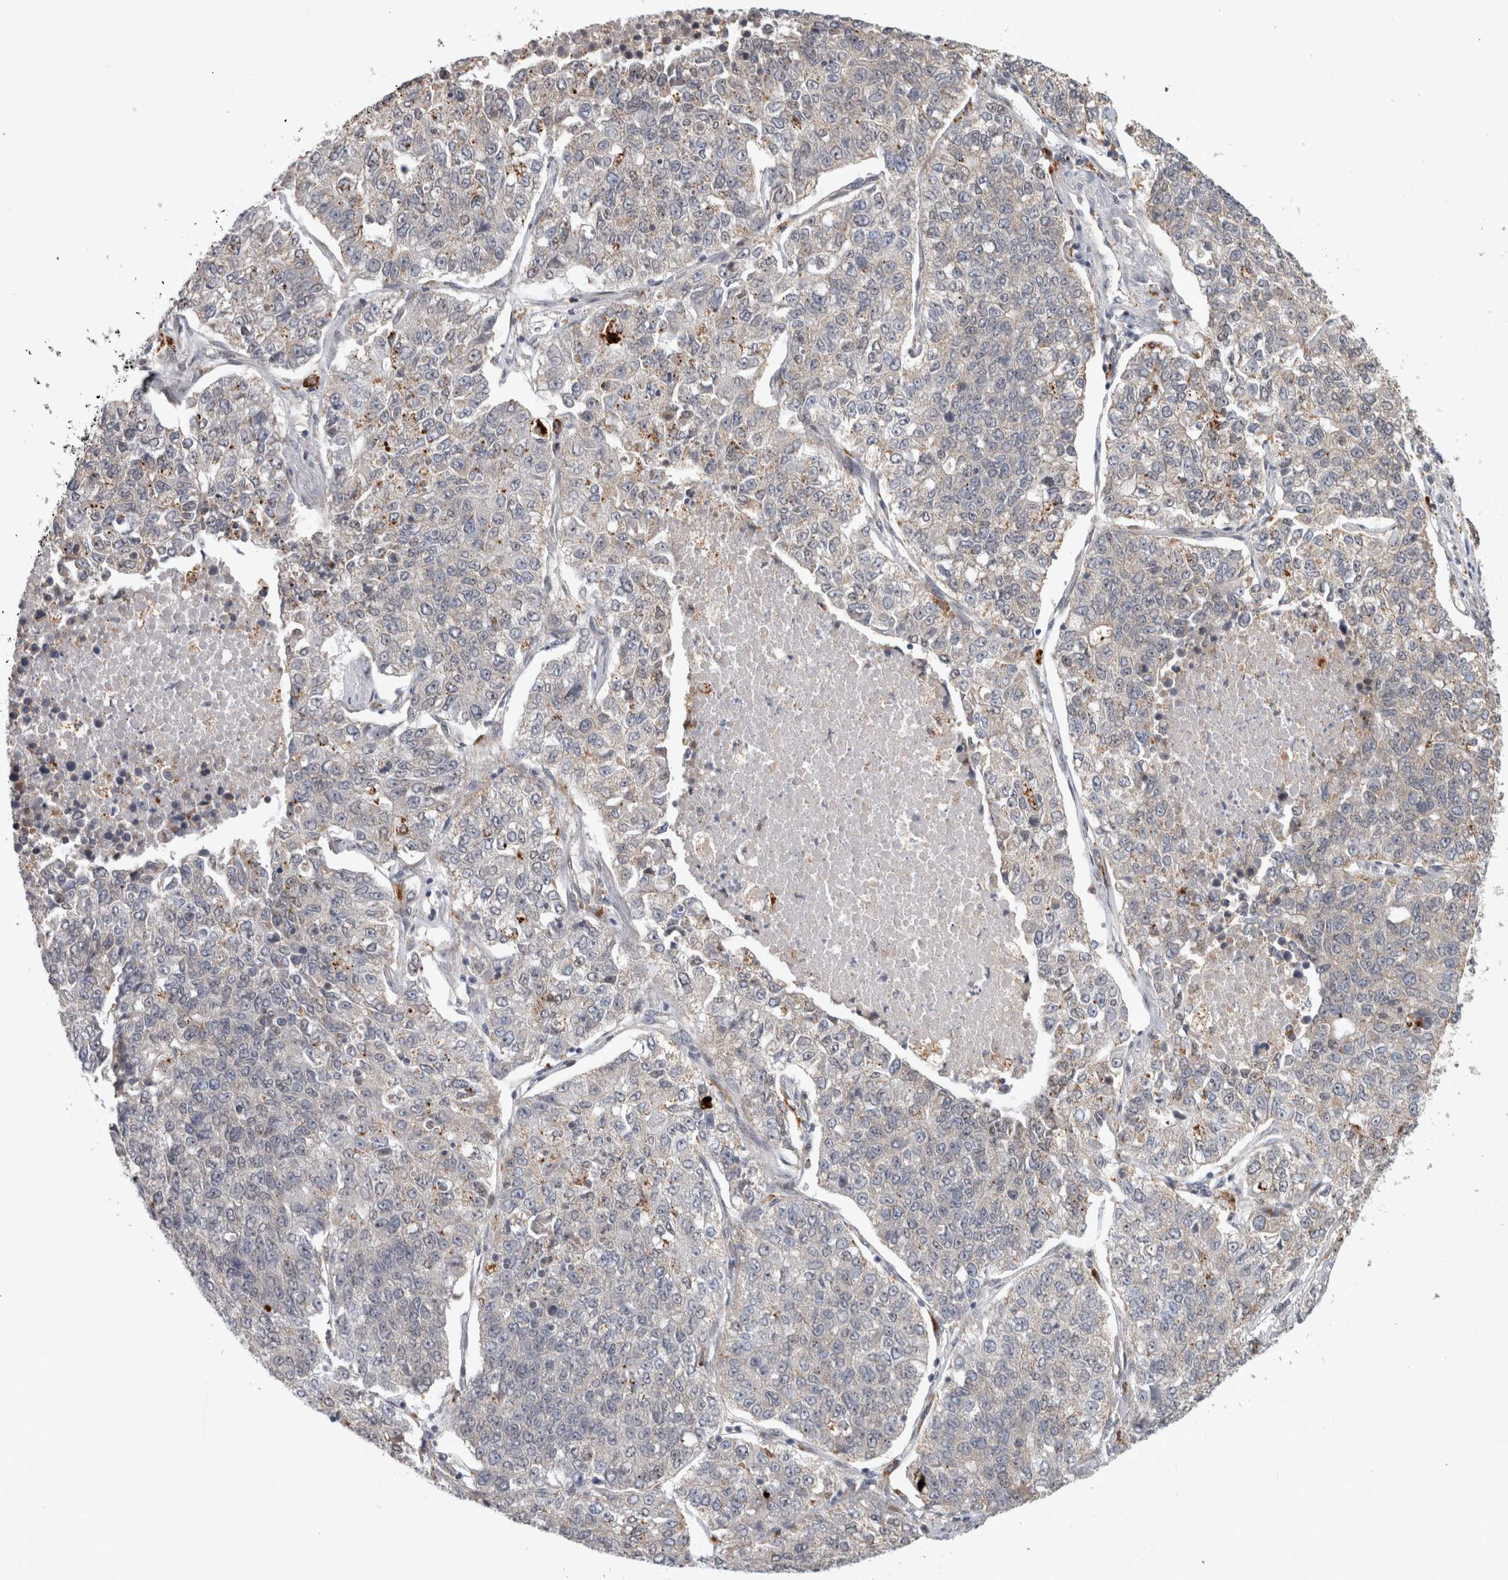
{"staining": {"intensity": "negative", "quantity": "none", "location": "none"}, "tissue": "lung cancer", "cell_type": "Tumor cells", "image_type": "cancer", "snomed": [{"axis": "morphology", "description": "Adenocarcinoma, NOS"}, {"axis": "topography", "description": "Lung"}], "caption": "The photomicrograph shows no significant staining in tumor cells of lung cancer (adenocarcinoma).", "gene": "NAB2", "patient": {"sex": "male", "age": 49}}